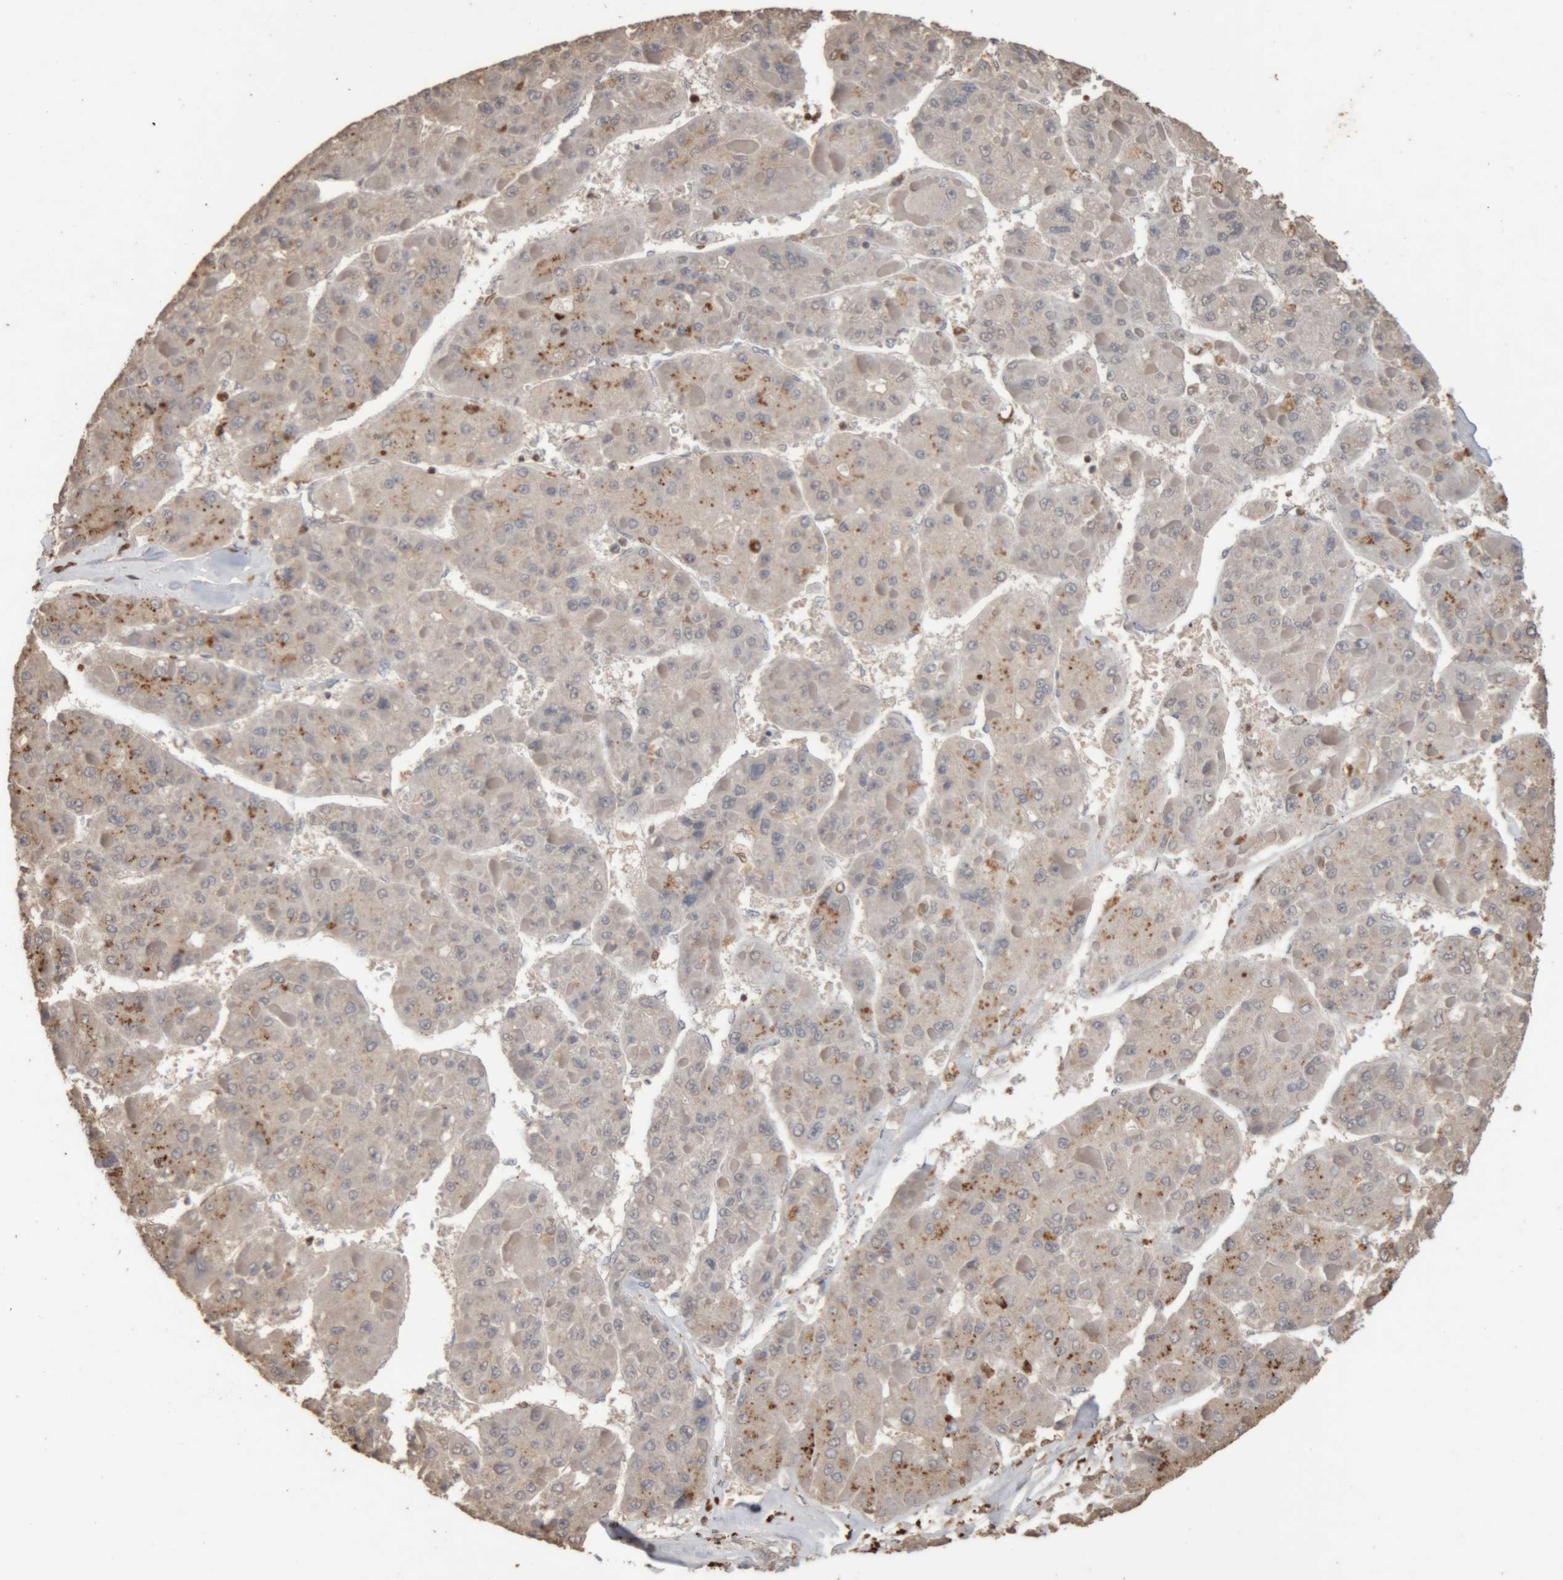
{"staining": {"intensity": "moderate", "quantity": "<25%", "location": "cytoplasmic/membranous"}, "tissue": "liver cancer", "cell_type": "Tumor cells", "image_type": "cancer", "snomed": [{"axis": "morphology", "description": "Carcinoma, Hepatocellular, NOS"}, {"axis": "topography", "description": "Liver"}], "caption": "Liver cancer (hepatocellular carcinoma) stained with DAB immunohistochemistry (IHC) reveals low levels of moderate cytoplasmic/membranous staining in about <25% of tumor cells. The protein of interest is shown in brown color, while the nuclei are stained blue.", "gene": "ARSA", "patient": {"sex": "female", "age": 73}}